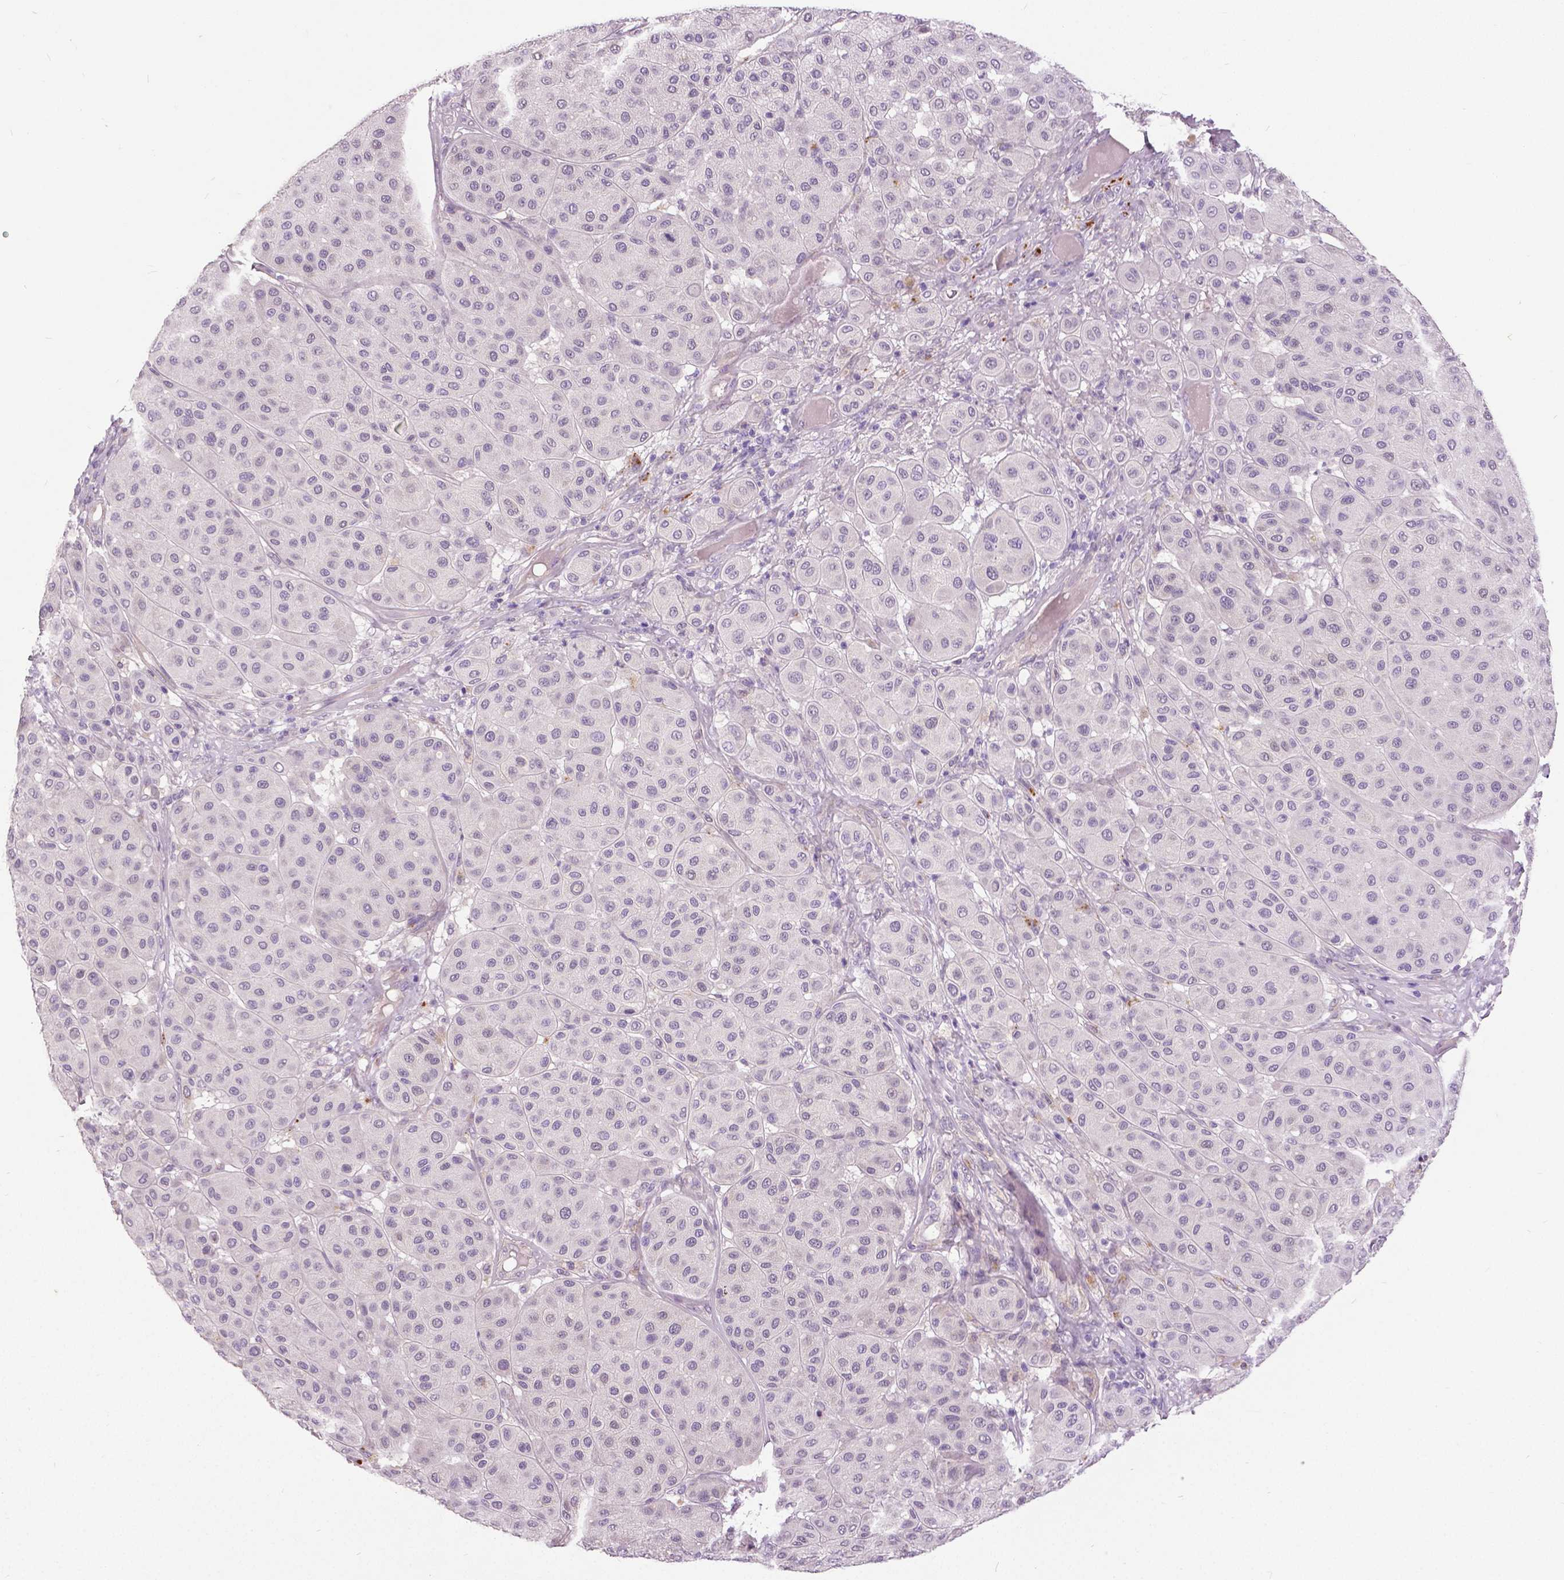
{"staining": {"intensity": "negative", "quantity": "none", "location": "none"}, "tissue": "melanoma", "cell_type": "Tumor cells", "image_type": "cancer", "snomed": [{"axis": "morphology", "description": "Malignant melanoma, Metastatic site"}, {"axis": "topography", "description": "Smooth muscle"}], "caption": "Immunohistochemistry image of neoplastic tissue: human melanoma stained with DAB exhibits no significant protein expression in tumor cells.", "gene": "FOXA1", "patient": {"sex": "male", "age": 41}}